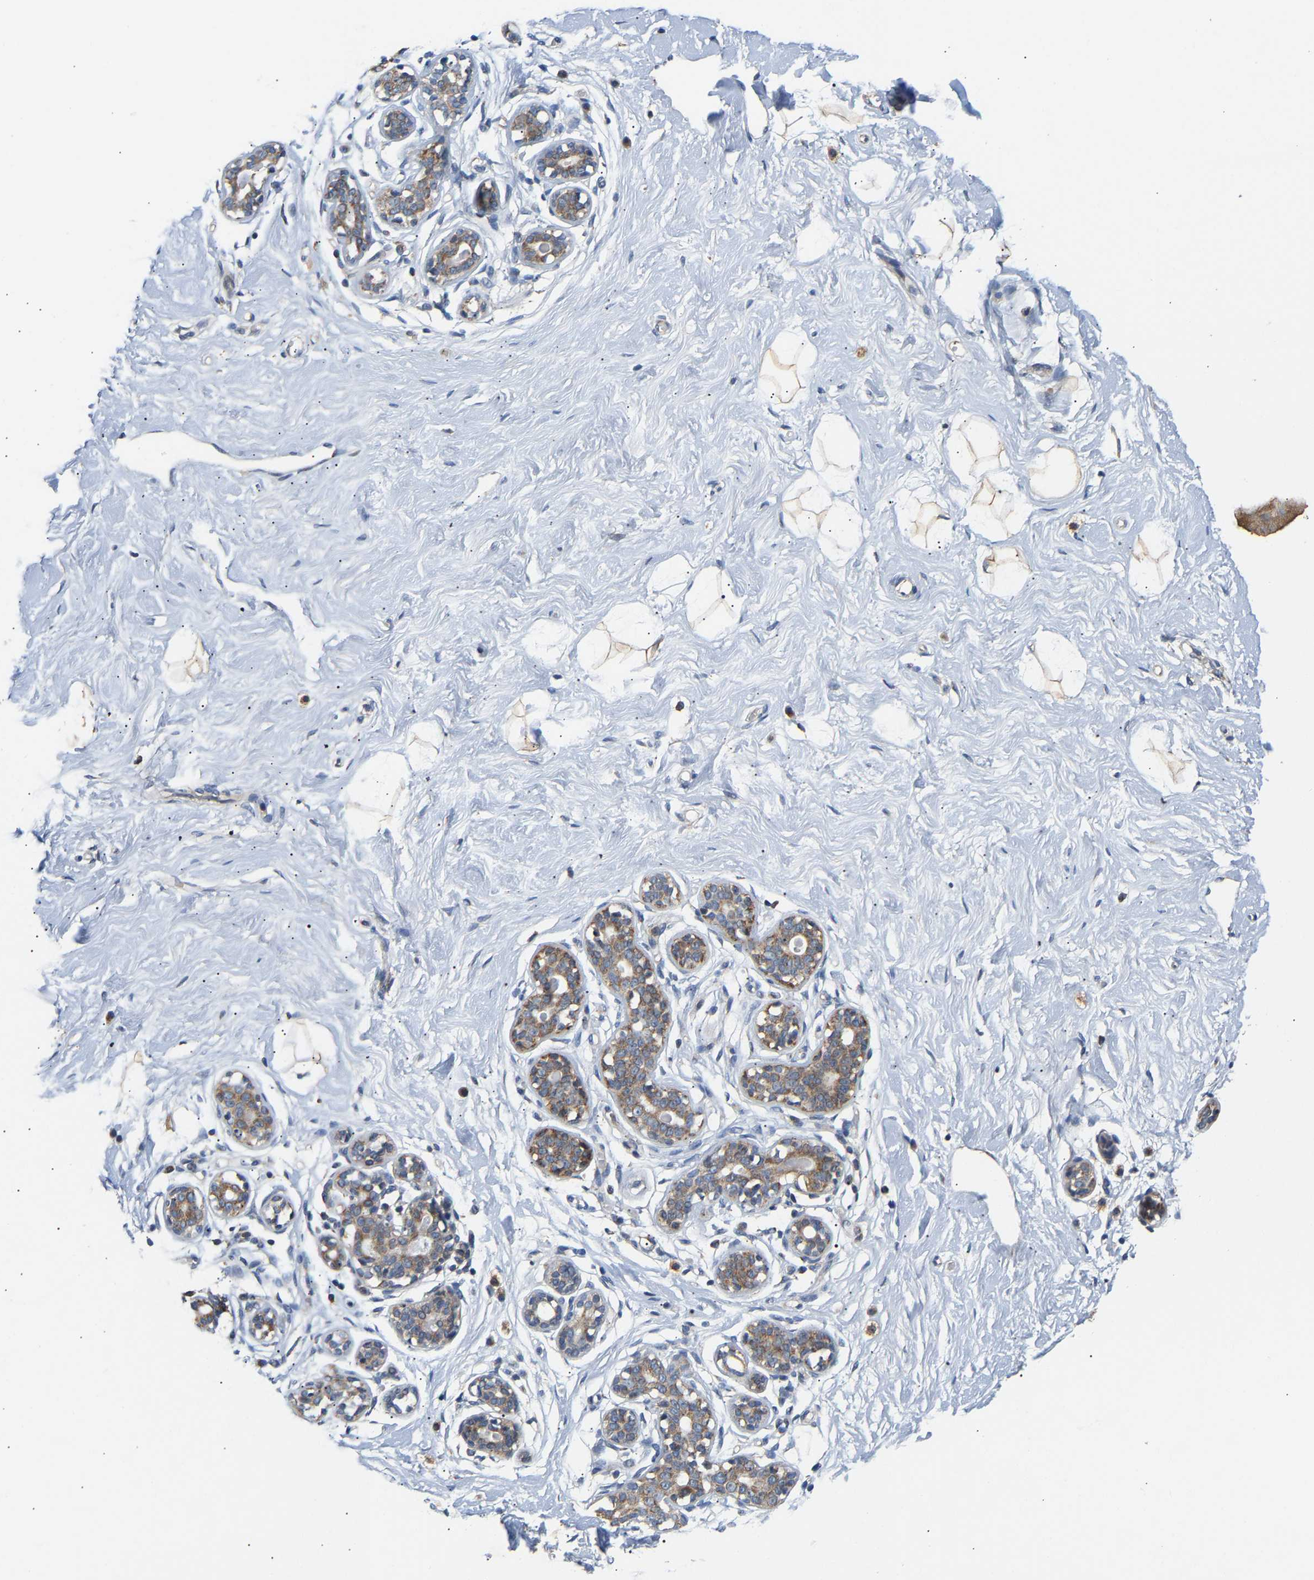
{"staining": {"intensity": "weak", "quantity": ">75%", "location": "cytoplasmic/membranous"}, "tissue": "breast", "cell_type": "Adipocytes", "image_type": "normal", "snomed": [{"axis": "morphology", "description": "Normal tissue, NOS"}, {"axis": "topography", "description": "Breast"}], "caption": "Unremarkable breast reveals weak cytoplasmic/membranous expression in approximately >75% of adipocytes.", "gene": "TMEM168", "patient": {"sex": "female", "age": 23}}